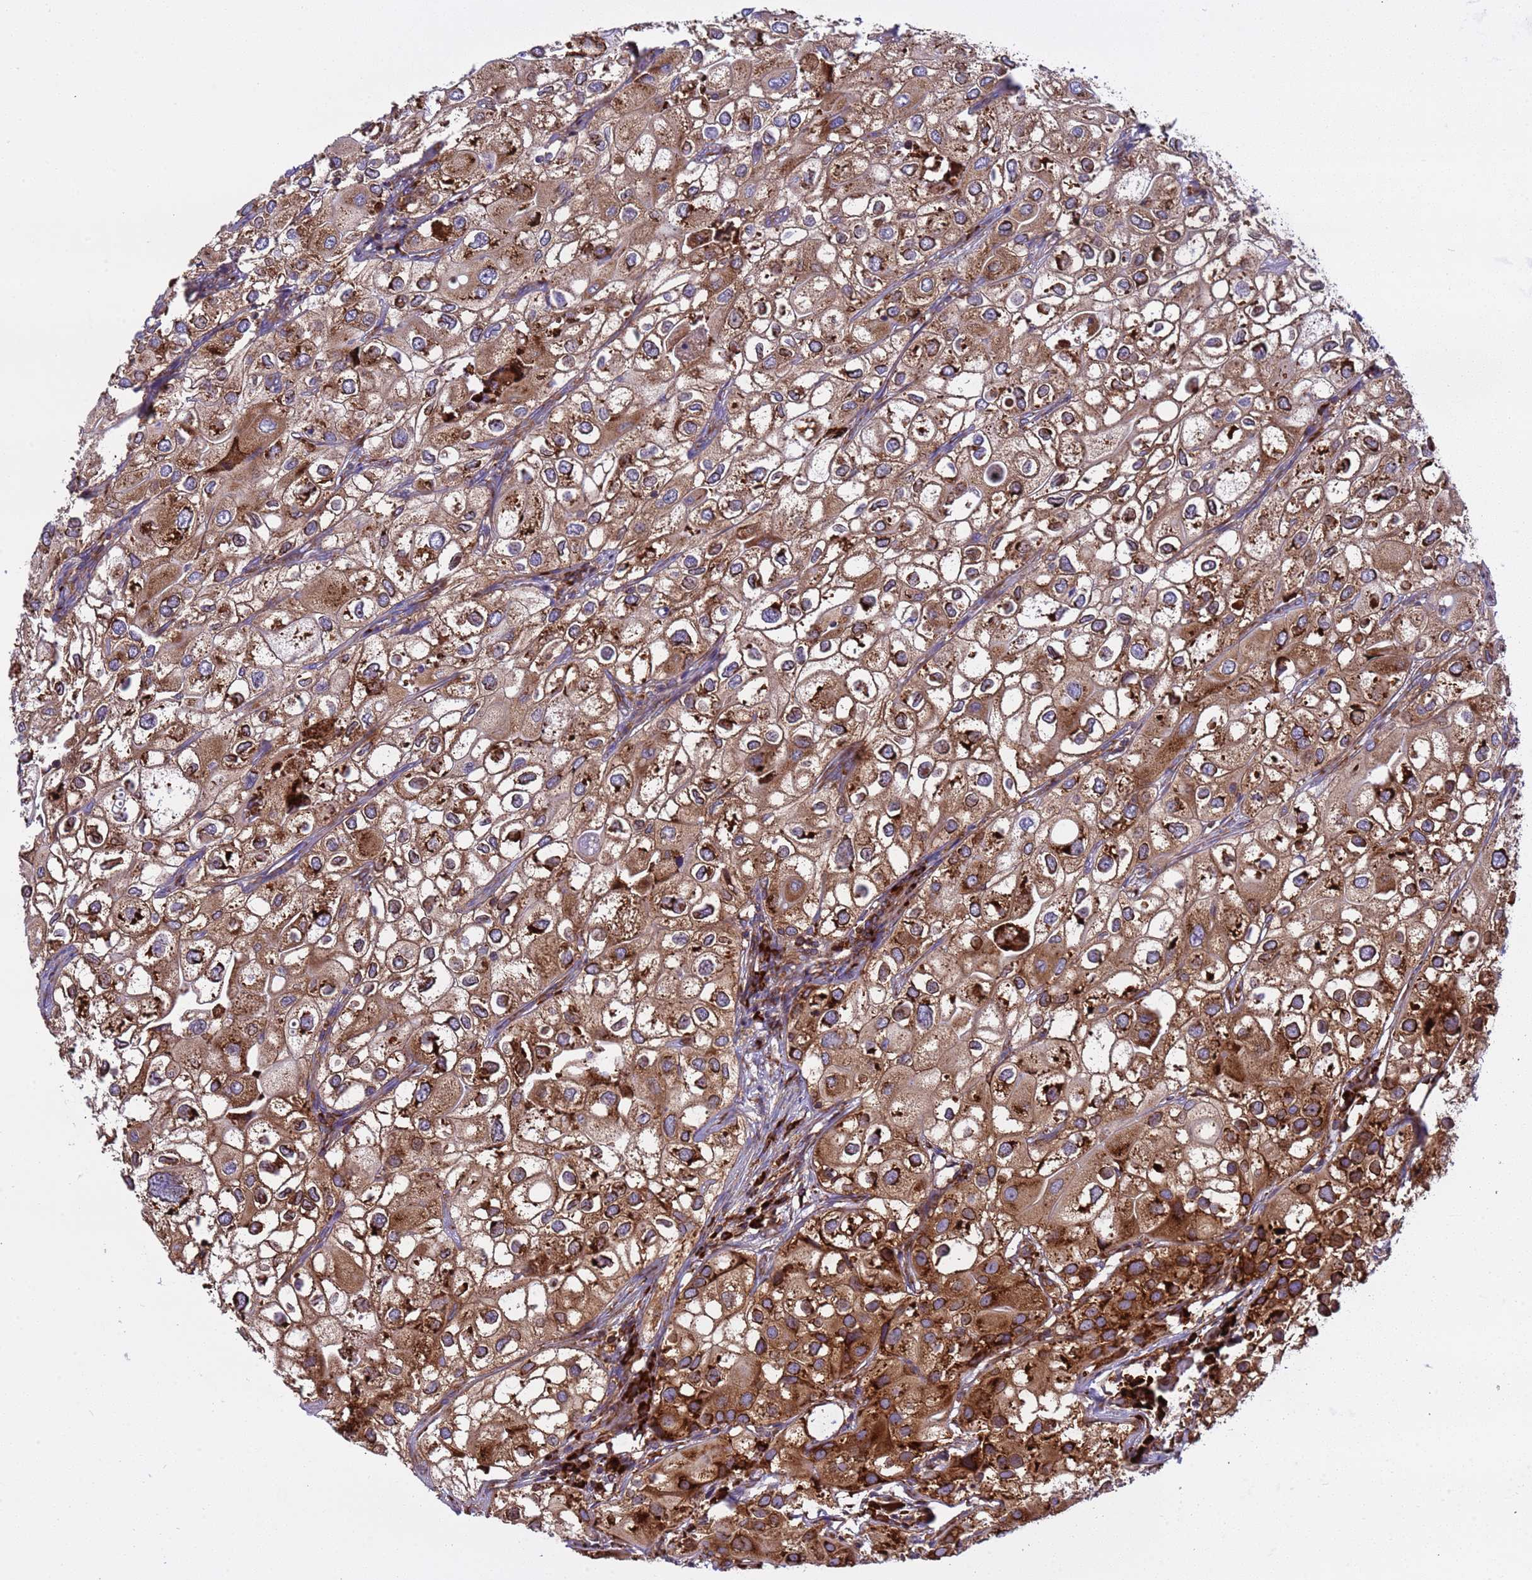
{"staining": {"intensity": "strong", "quantity": ">75%", "location": "cytoplasmic/membranous"}, "tissue": "urothelial cancer", "cell_type": "Tumor cells", "image_type": "cancer", "snomed": [{"axis": "morphology", "description": "Urothelial carcinoma, High grade"}, {"axis": "topography", "description": "Urinary bladder"}], "caption": "Immunohistochemistry photomicrograph of human high-grade urothelial carcinoma stained for a protein (brown), which exhibits high levels of strong cytoplasmic/membranous expression in approximately >75% of tumor cells.", "gene": "RPL36", "patient": {"sex": "male", "age": 64}}